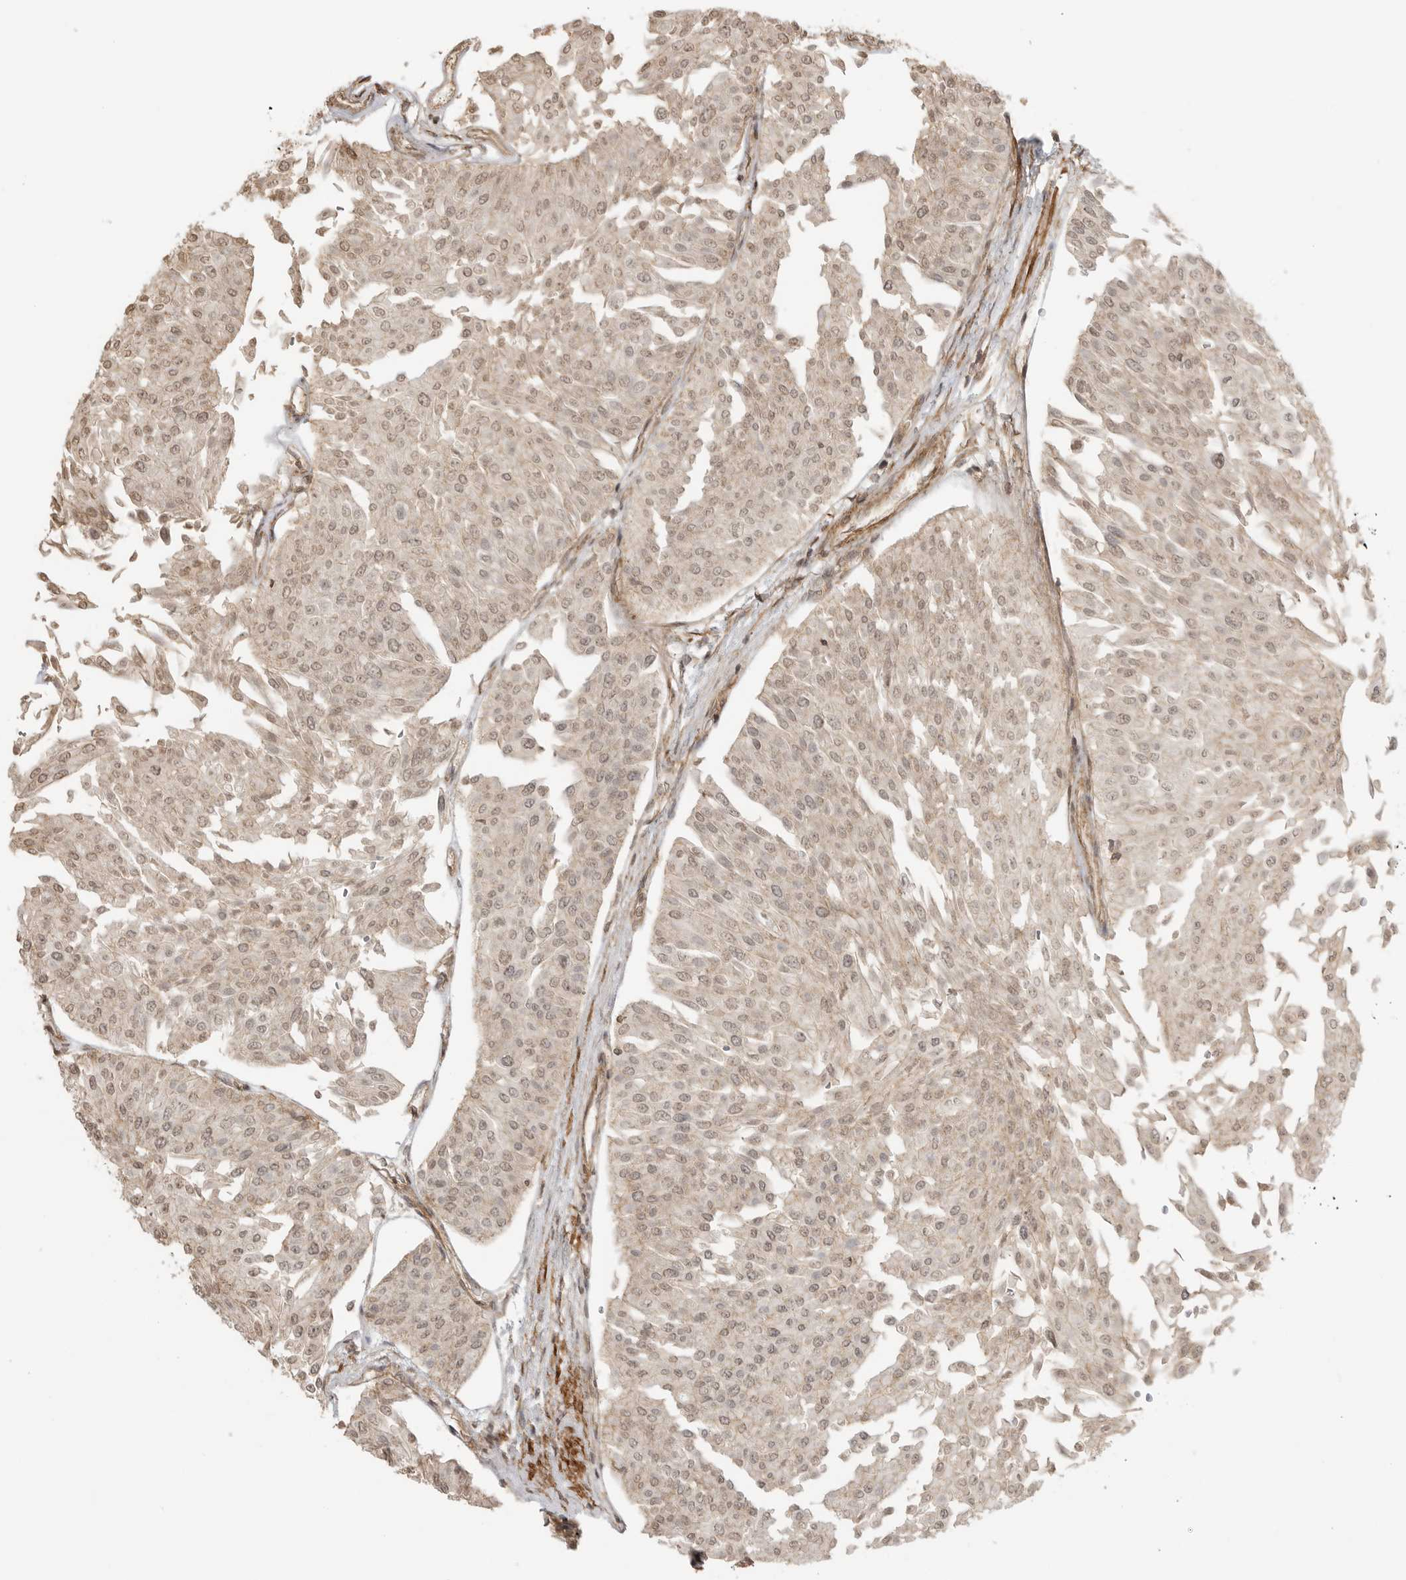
{"staining": {"intensity": "weak", "quantity": ">75%", "location": "cytoplasmic/membranous,nuclear"}, "tissue": "urothelial cancer", "cell_type": "Tumor cells", "image_type": "cancer", "snomed": [{"axis": "morphology", "description": "Urothelial carcinoma, Low grade"}, {"axis": "topography", "description": "Urinary bladder"}], "caption": "Urothelial cancer stained for a protein (brown) displays weak cytoplasmic/membranous and nuclear positive positivity in approximately >75% of tumor cells.", "gene": "GPC2", "patient": {"sex": "male", "age": 67}}